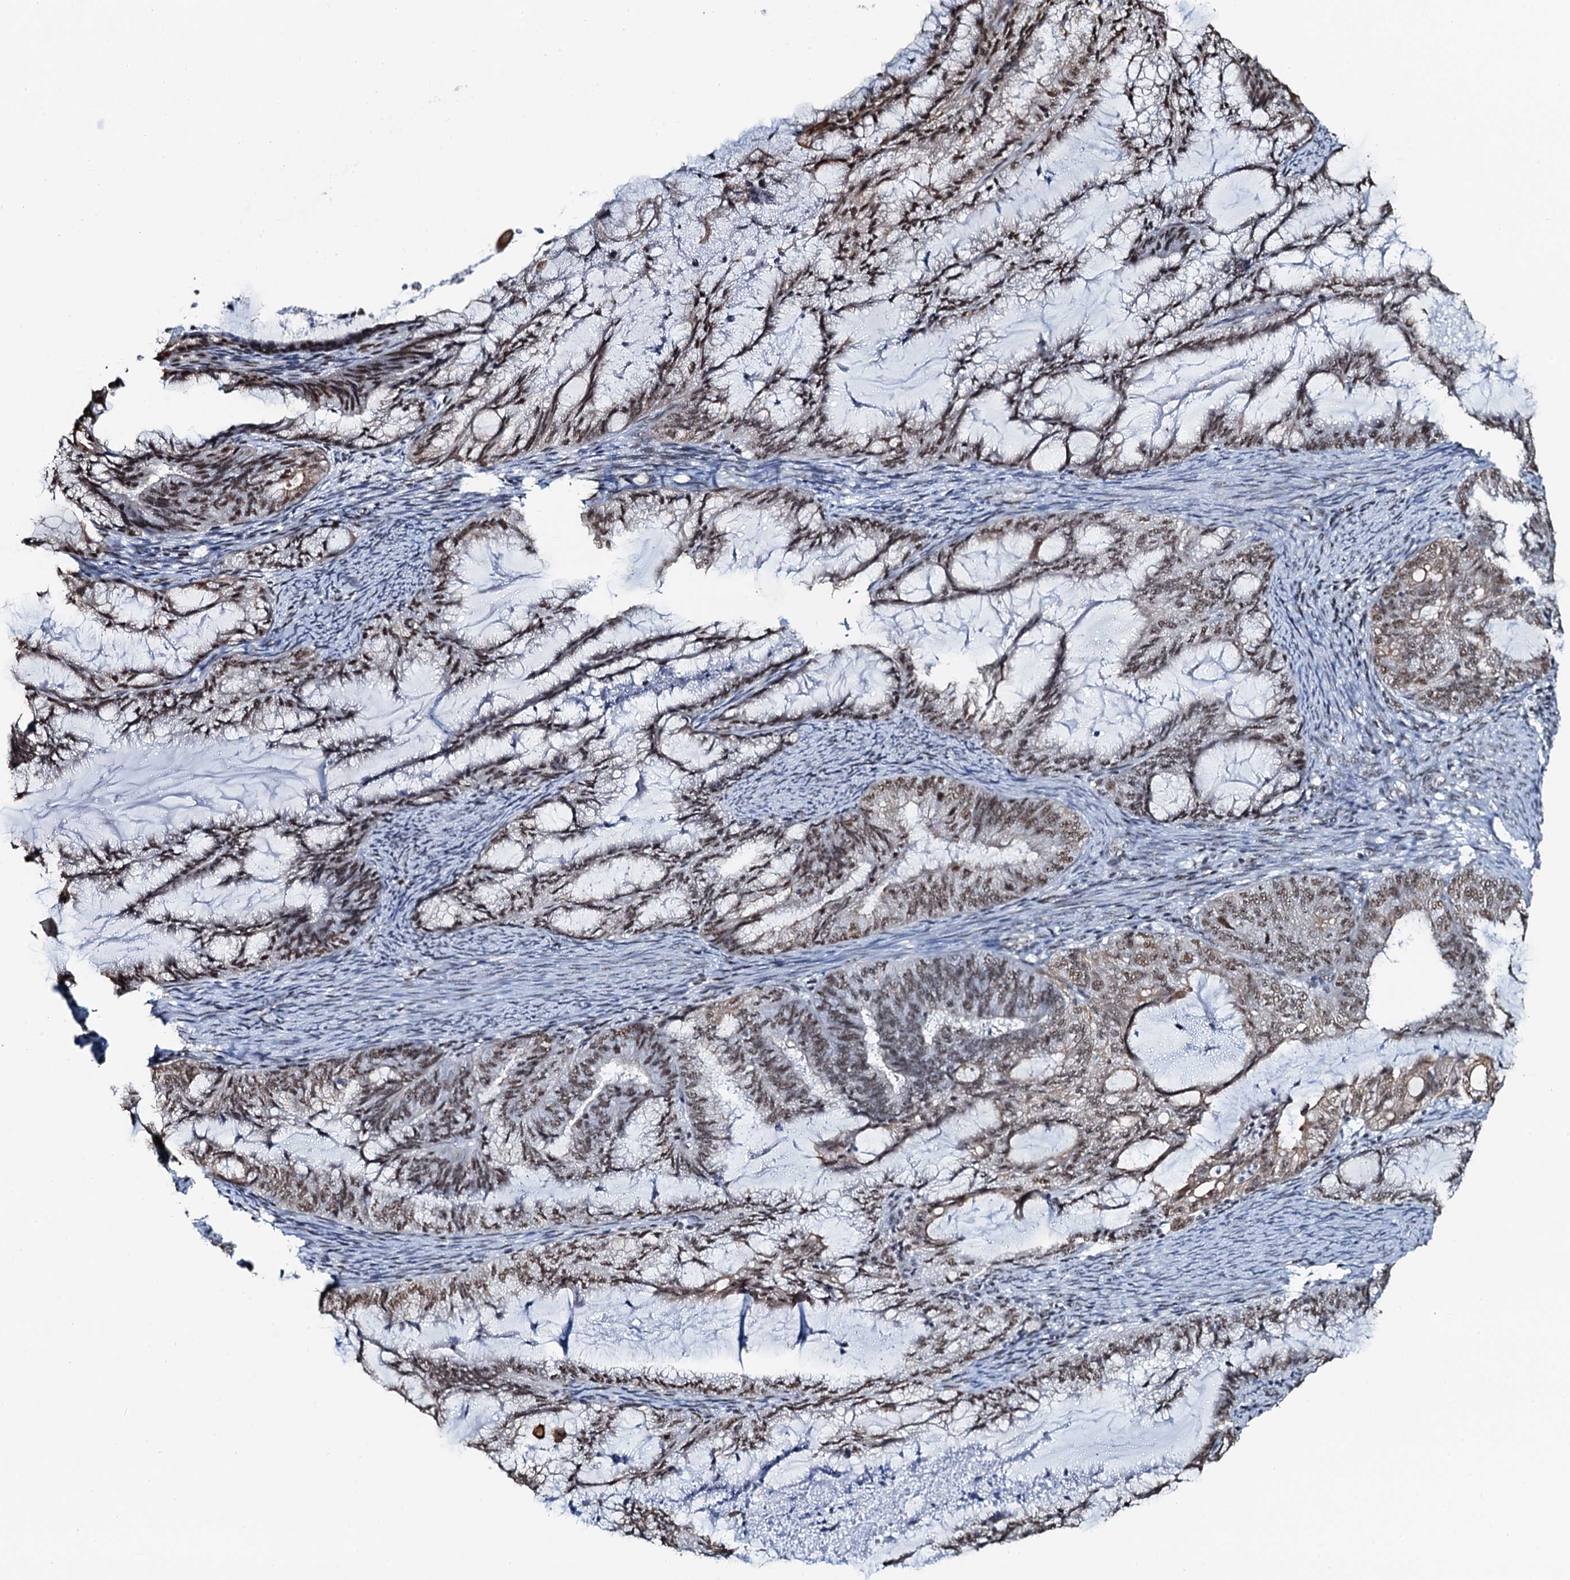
{"staining": {"intensity": "moderate", "quantity": ">75%", "location": "nuclear"}, "tissue": "endometrial cancer", "cell_type": "Tumor cells", "image_type": "cancer", "snomed": [{"axis": "morphology", "description": "Adenocarcinoma, NOS"}, {"axis": "topography", "description": "Endometrium"}], "caption": "Protein staining by immunohistochemistry (IHC) exhibits moderate nuclear expression in approximately >75% of tumor cells in endometrial adenocarcinoma. (DAB = brown stain, brightfield microscopy at high magnification).", "gene": "ZNF609", "patient": {"sex": "female", "age": 86}}